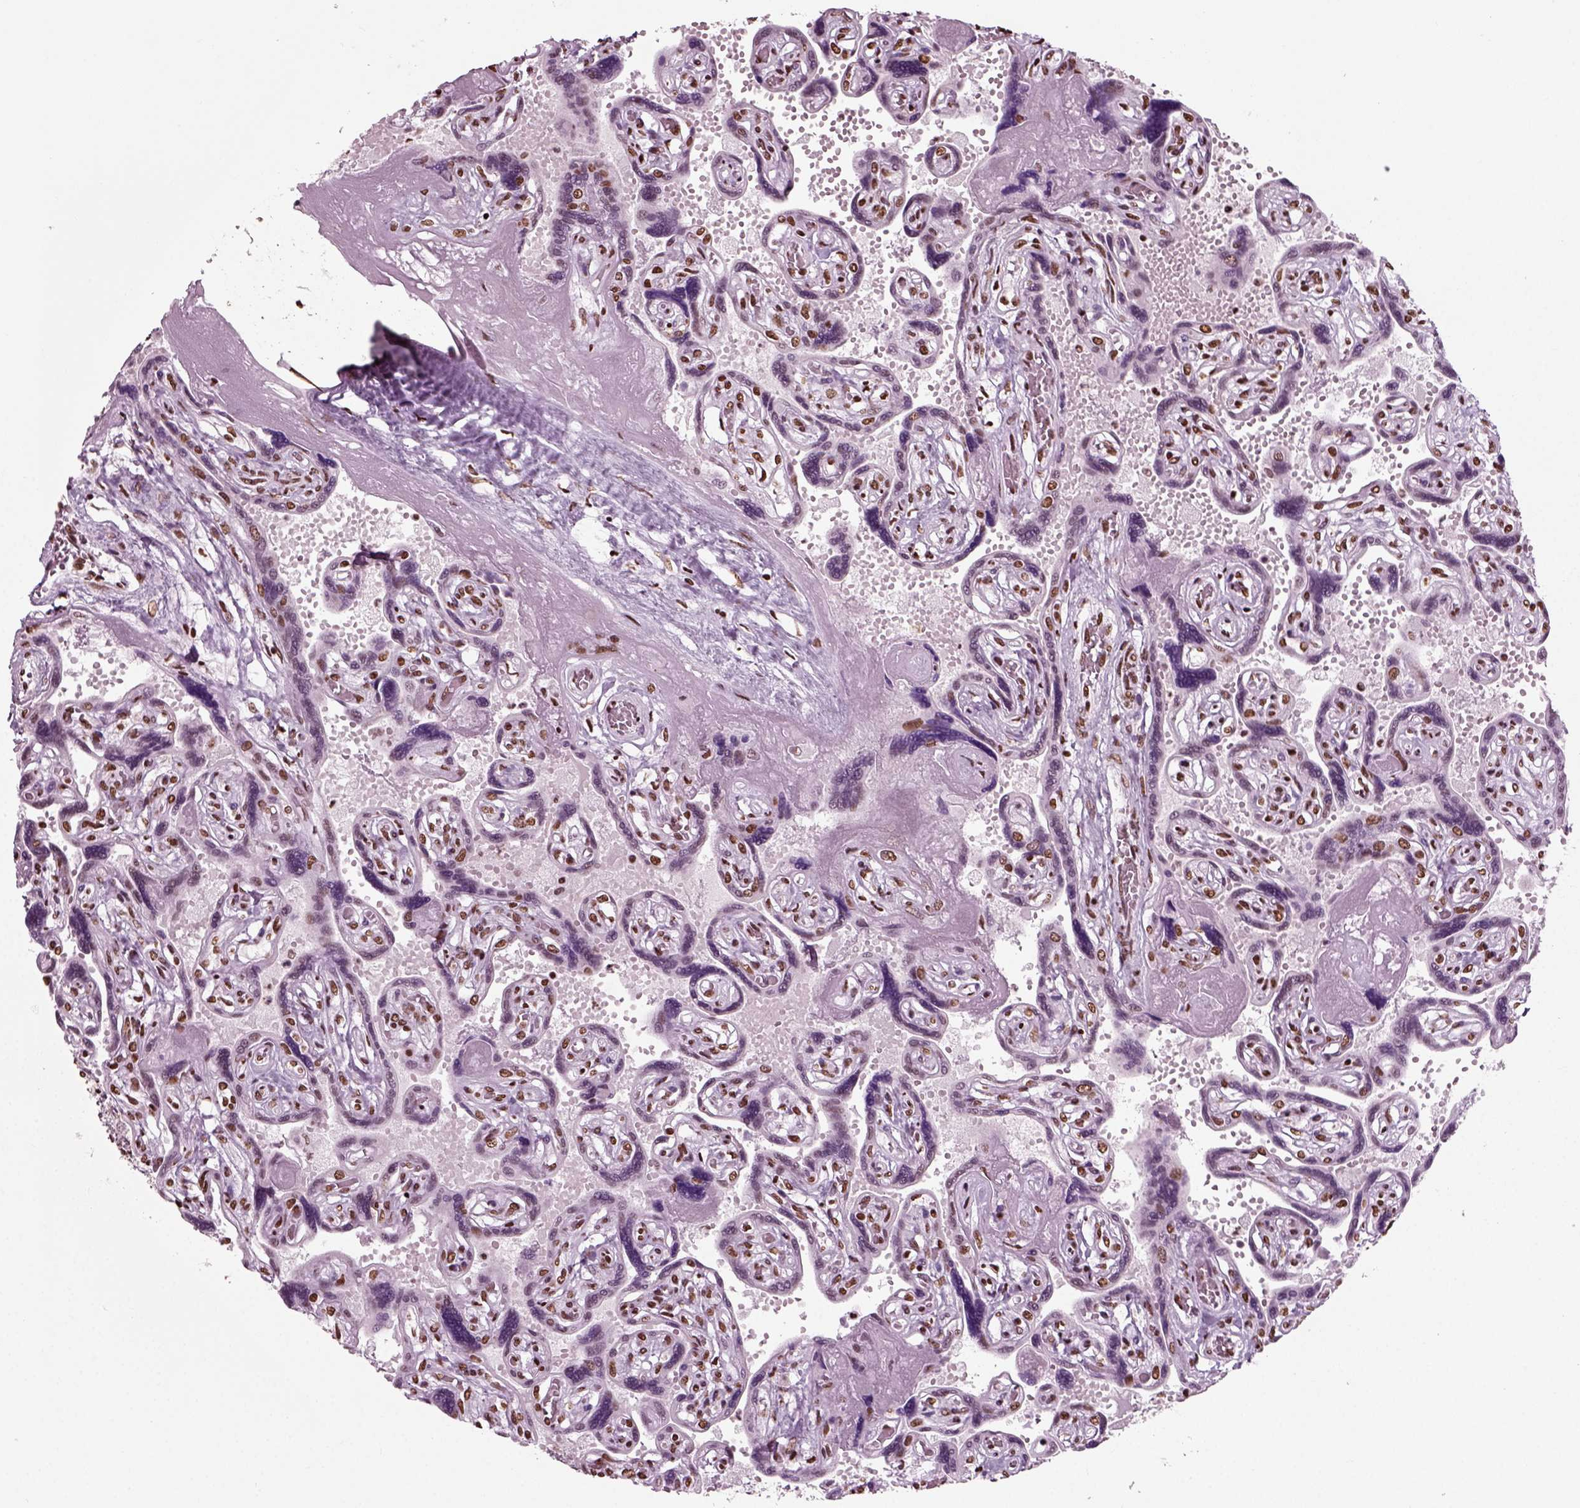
{"staining": {"intensity": "strong", "quantity": ">75%", "location": "nuclear"}, "tissue": "placenta", "cell_type": "Decidual cells", "image_type": "normal", "snomed": [{"axis": "morphology", "description": "Normal tissue, NOS"}, {"axis": "topography", "description": "Placenta"}], "caption": "Brown immunohistochemical staining in normal human placenta shows strong nuclear expression in about >75% of decidual cells.", "gene": "POLR1H", "patient": {"sex": "female", "age": 32}}